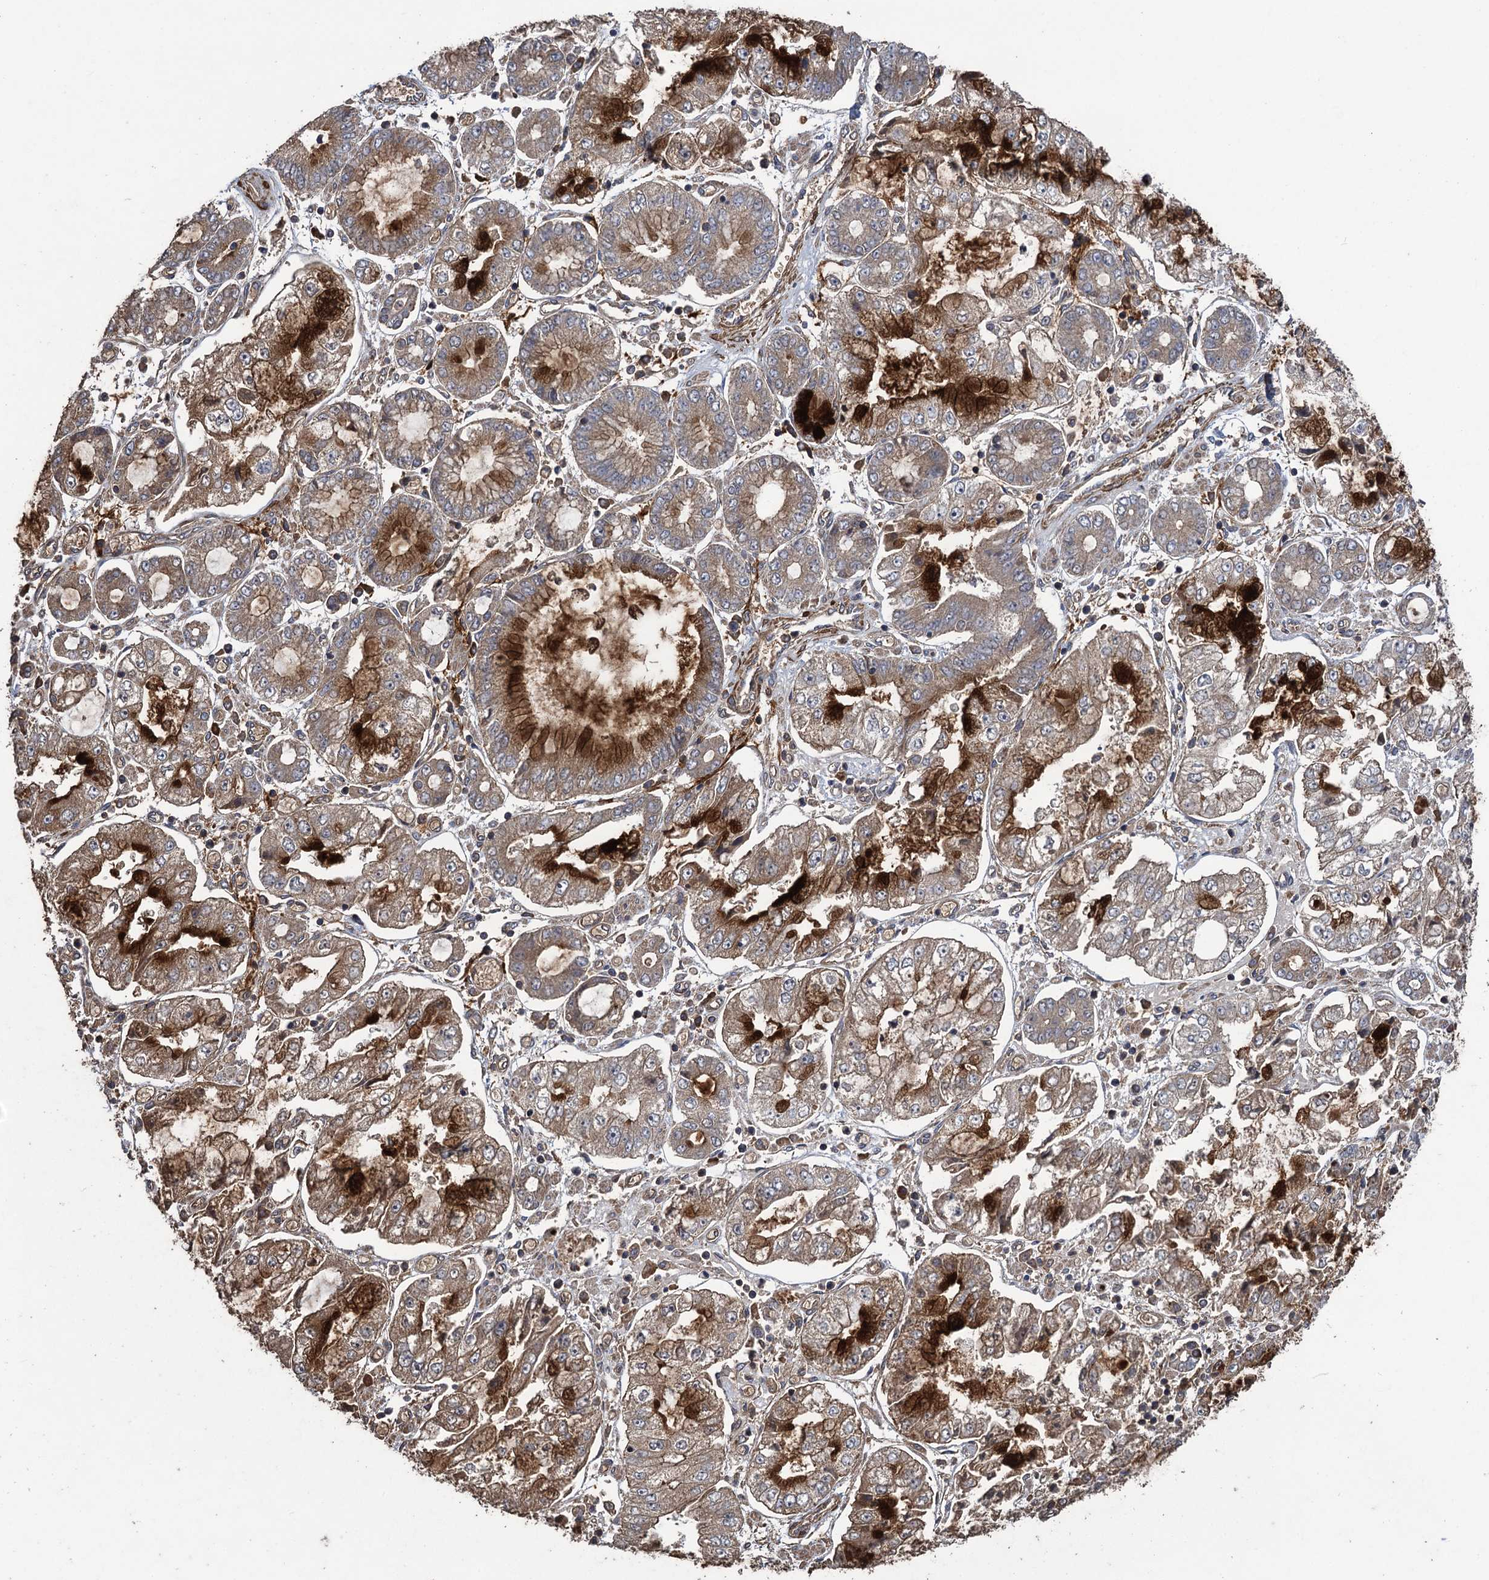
{"staining": {"intensity": "strong", "quantity": "25%-75%", "location": "cytoplasmic/membranous"}, "tissue": "stomach cancer", "cell_type": "Tumor cells", "image_type": "cancer", "snomed": [{"axis": "morphology", "description": "Adenocarcinoma, NOS"}, {"axis": "topography", "description": "Stomach"}], "caption": "Stomach adenocarcinoma stained with DAB immunohistochemistry demonstrates high levels of strong cytoplasmic/membranous expression in about 25%-75% of tumor cells. (Stains: DAB (3,3'-diaminobenzidine) in brown, nuclei in blue, Microscopy: brightfield microscopy at high magnification).", "gene": "TXNDC11", "patient": {"sex": "male", "age": 76}}